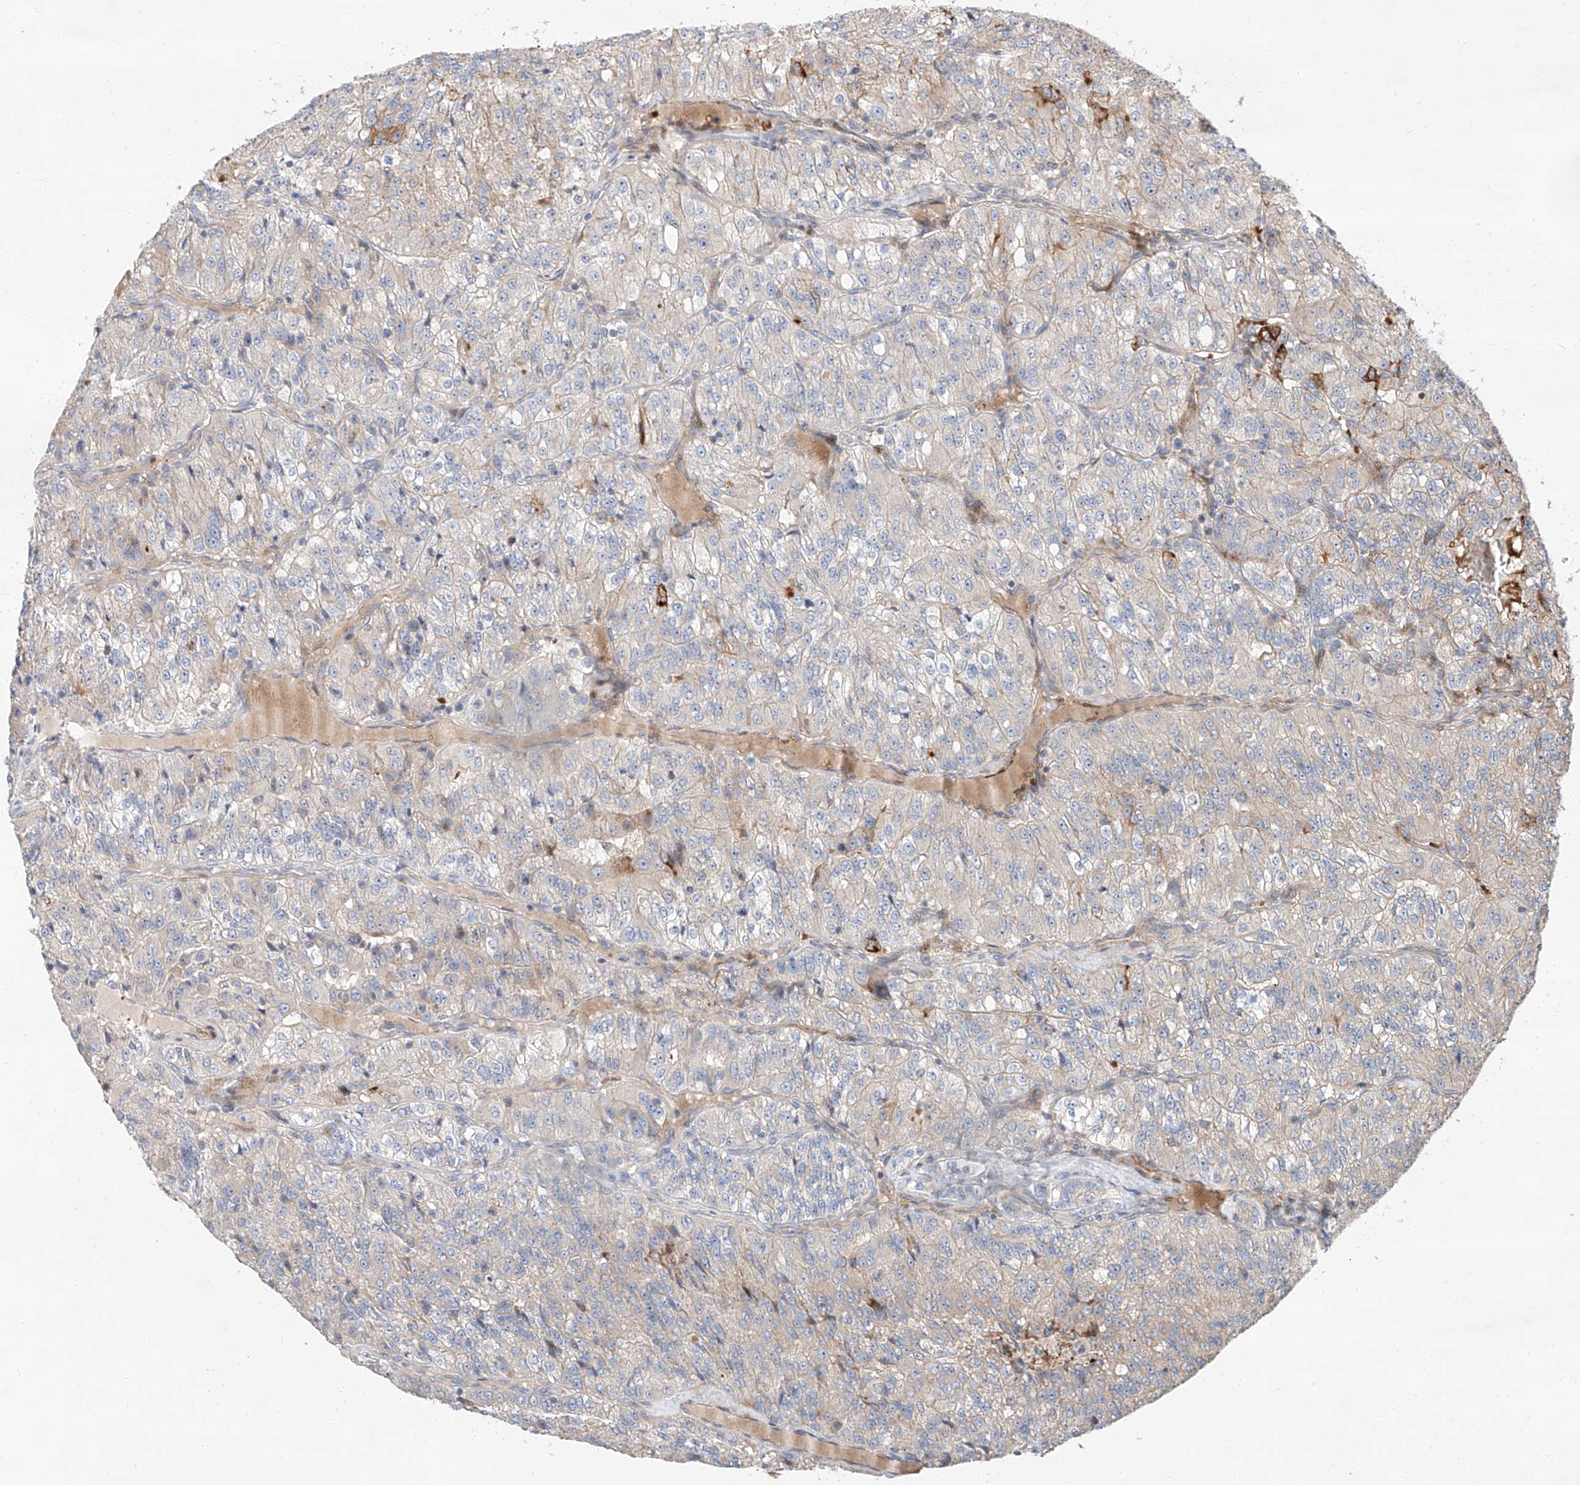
{"staining": {"intensity": "negative", "quantity": "none", "location": "none"}, "tissue": "renal cancer", "cell_type": "Tumor cells", "image_type": "cancer", "snomed": [{"axis": "morphology", "description": "Adenocarcinoma, NOS"}, {"axis": "topography", "description": "Kidney"}], "caption": "DAB (3,3'-diaminobenzidine) immunohistochemical staining of human adenocarcinoma (renal) demonstrates no significant staining in tumor cells.", "gene": "USF3", "patient": {"sex": "female", "age": 63}}